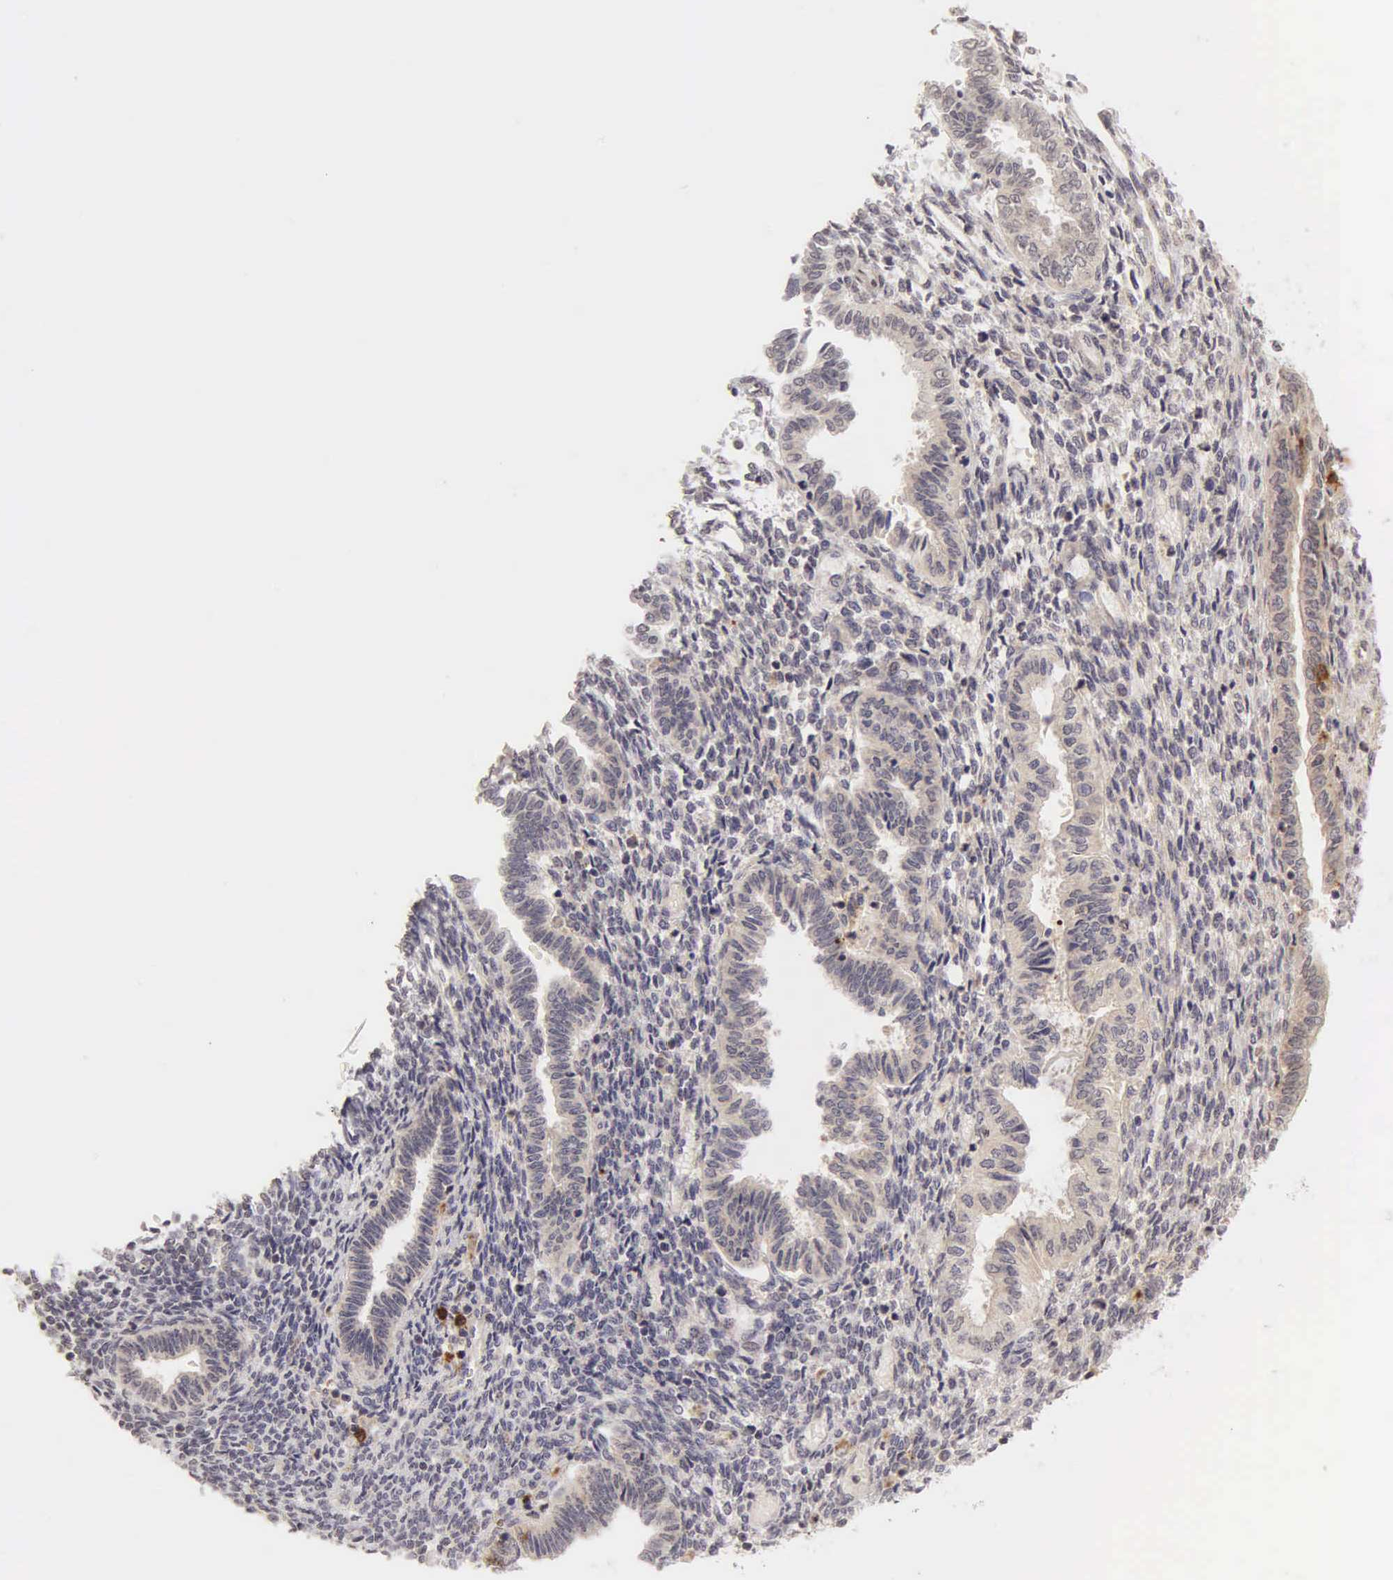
{"staining": {"intensity": "weak", "quantity": "25%-75%", "location": "cytoplasmic/membranous"}, "tissue": "endometrium", "cell_type": "Cells in endometrial stroma", "image_type": "normal", "snomed": [{"axis": "morphology", "description": "Normal tissue, NOS"}, {"axis": "topography", "description": "Endometrium"}], "caption": "About 25%-75% of cells in endometrial stroma in normal endometrium demonstrate weak cytoplasmic/membranous protein expression as visualized by brown immunohistochemical staining.", "gene": "CD1A", "patient": {"sex": "female", "age": 36}}